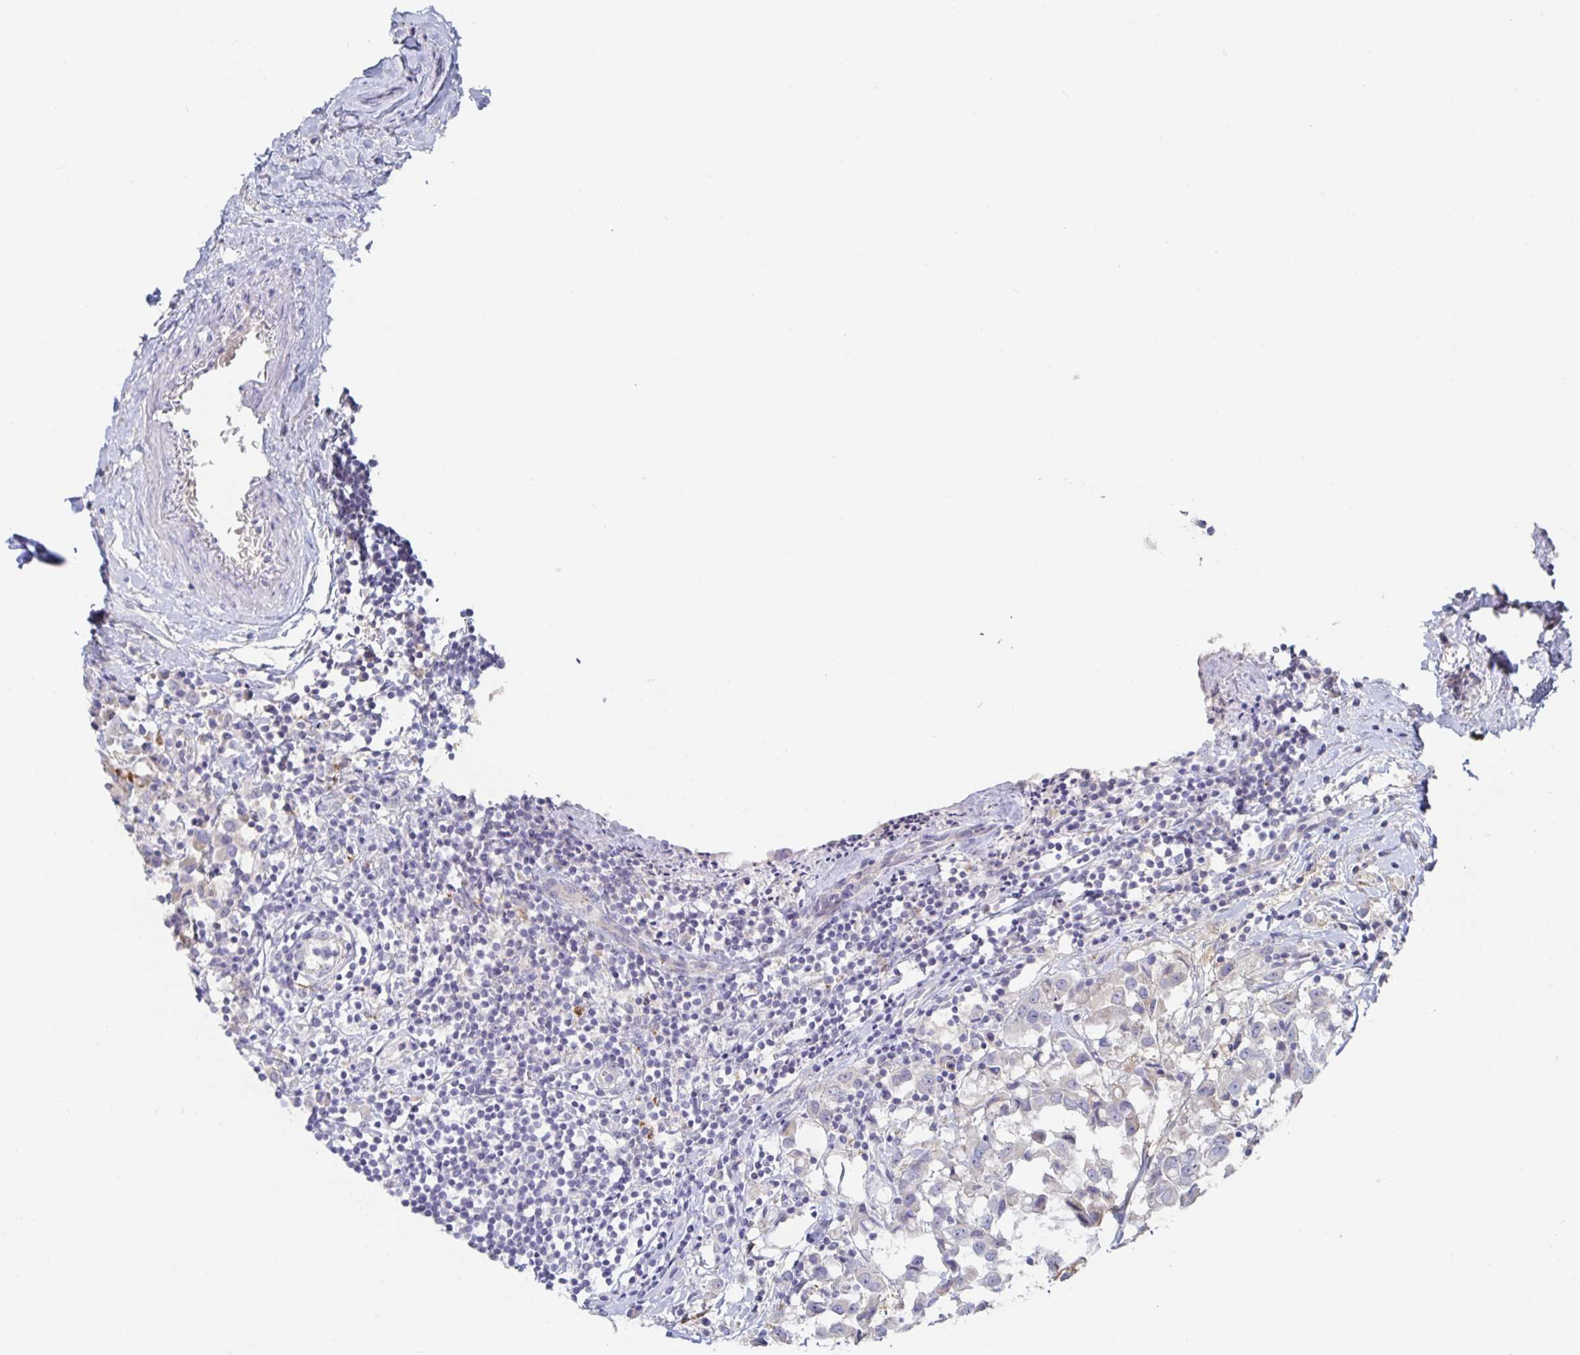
{"staining": {"intensity": "negative", "quantity": "none", "location": "none"}, "tissue": "breast cancer", "cell_type": "Tumor cells", "image_type": "cancer", "snomed": [{"axis": "morphology", "description": "Duct carcinoma"}, {"axis": "topography", "description": "Breast"}], "caption": "High magnification brightfield microscopy of breast cancer stained with DAB (brown) and counterstained with hematoxylin (blue): tumor cells show no significant staining. Brightfield microscopy of IHC stained with DAB (3,3'-diaminobenzidine) (brown) and hematoxylin (blue), captured at high magnification.", "gene": "SPPL3", "patient": {"sex": "female", "age": 61}}